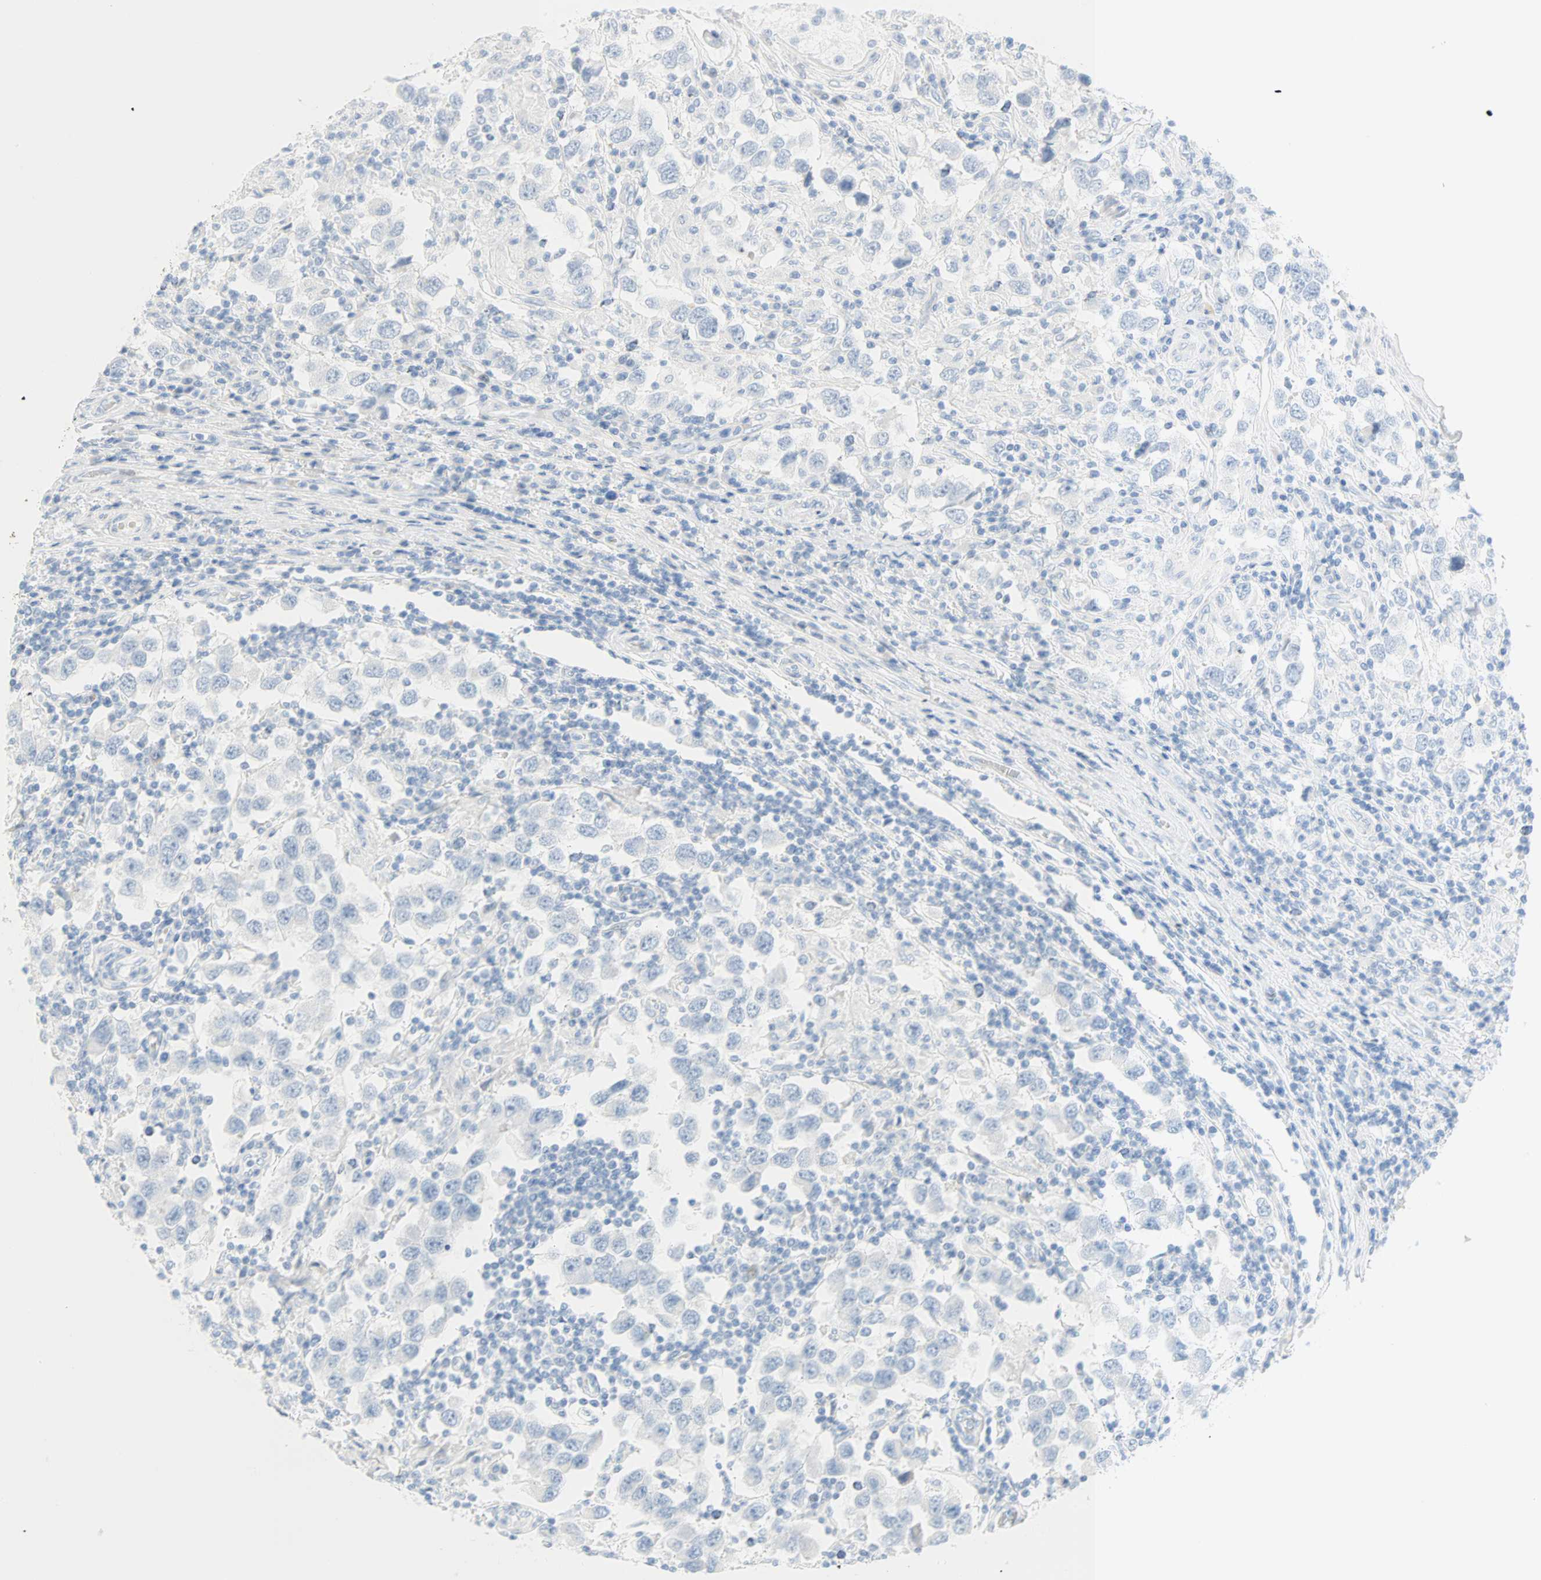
{"staining": {"intensity": "negative", "quantity": "none", "location": "none"}, "tissue": "testis cancer", "cell_type": "Tumor cells", "image_type": "cancer", "snomed": [{"axis": "morphology", "description": "Carcinoma, Embryonal, NOS"}, {"axis": "topography", "description": "Testis"}], "caption": "IHC histopathology image of testis cancer stained for a protein (brown), which shows no expression in tumor cells.", "gene": "SELENBP1", "patient": {"sex": "male", "age": 21}}